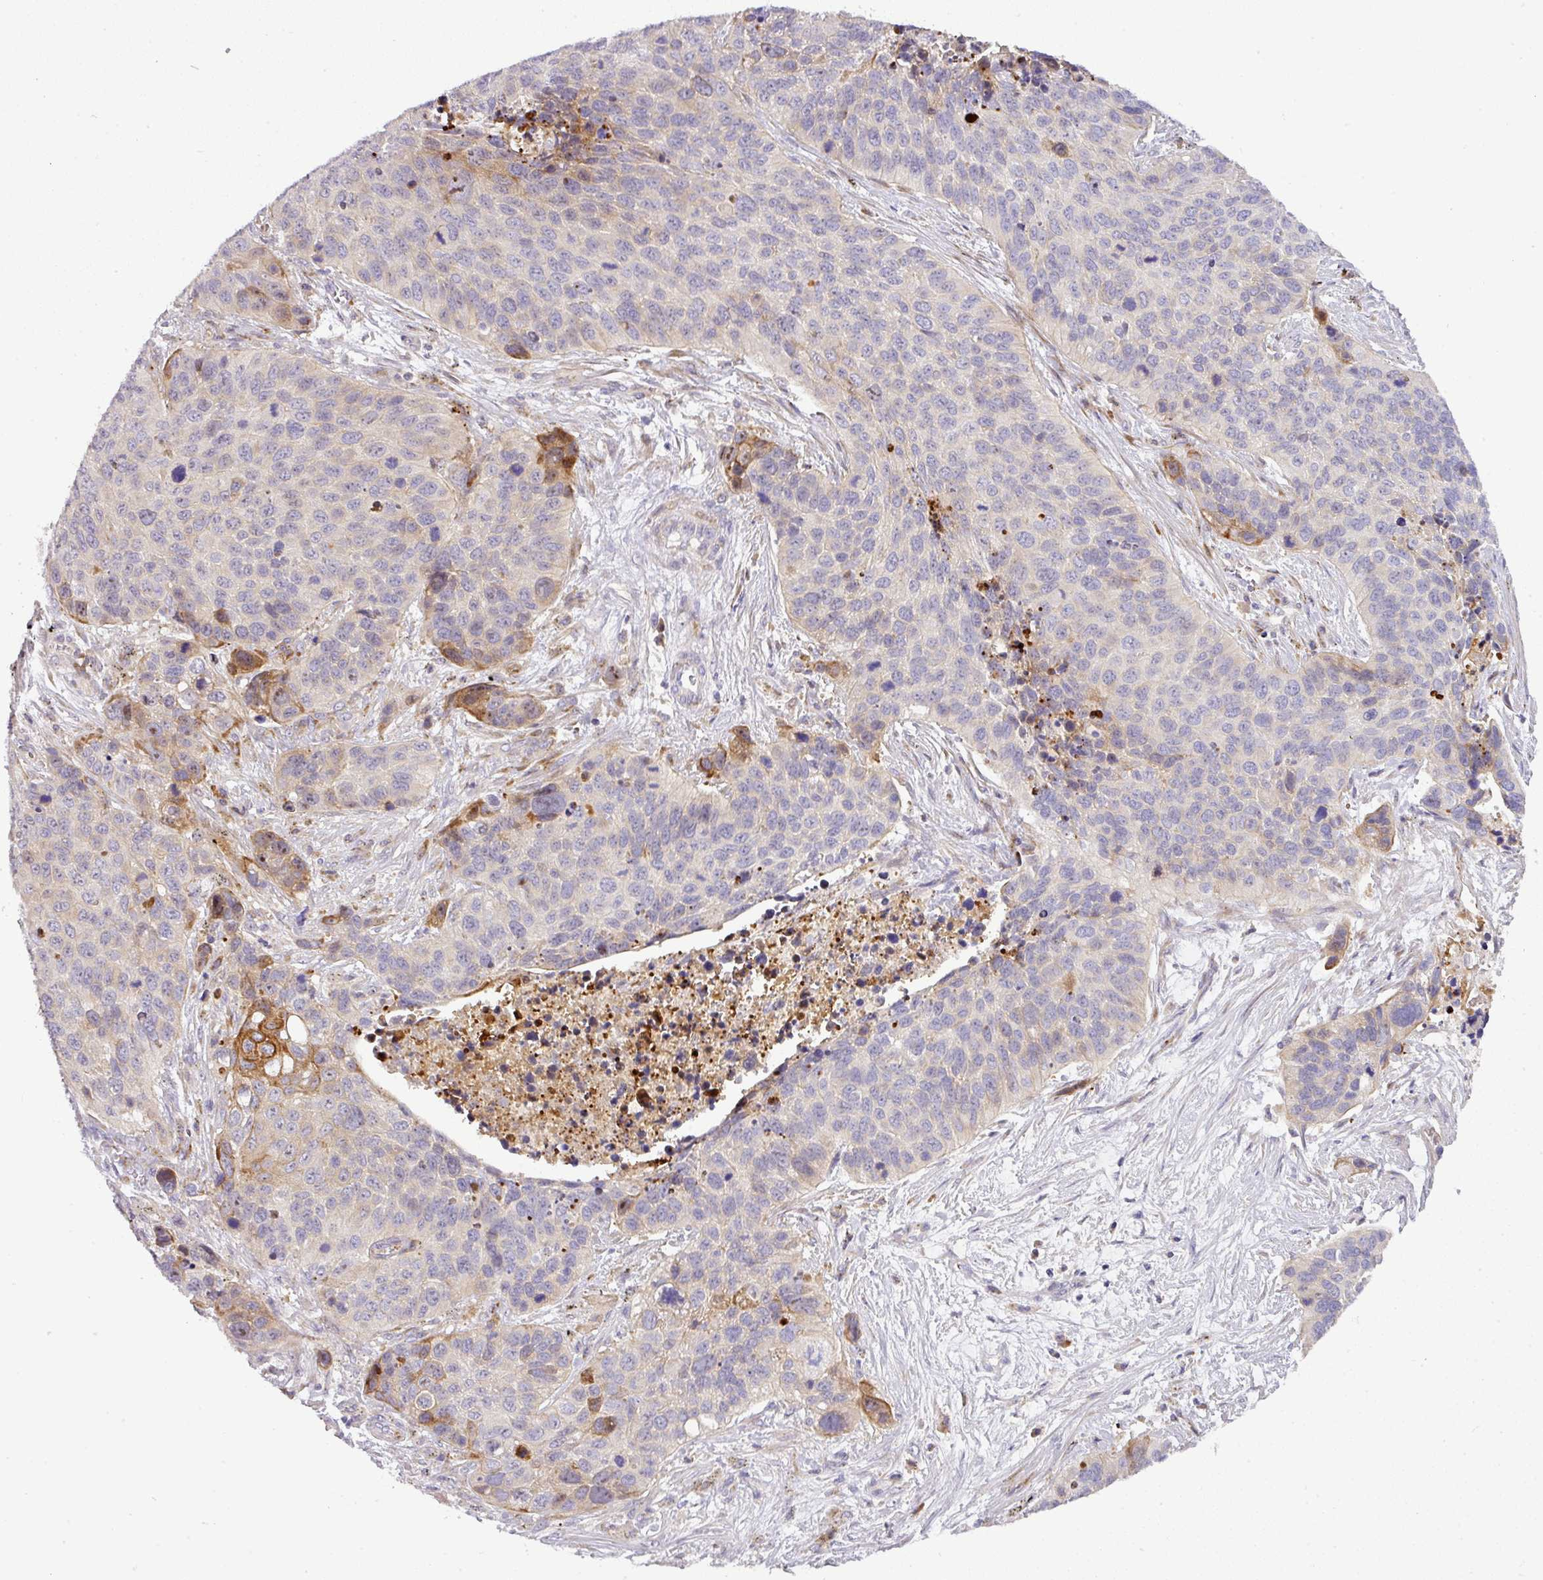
{"staining": {"intensity": "moderate", "quantity": "<25%", "location": "cytoplasmic/membranous"}, "tissue": "lung cancer", "cell_type": "Tumor cells", "image_type": "cancer", "snomed": [{"axis": "morphology", "description": "Squamous cell carcinoma, NOS"}, {"axis": "topography", "description": "Lung"}], "caption": "Immunohistochemistry (IHC) of human lung cancer displays low levels of moderate cytoplasmic/membranous expression in approximately <25% of tumor cells.", "gene": "ATP6V1F", "patient": {"sex": "male", "age": 62}}